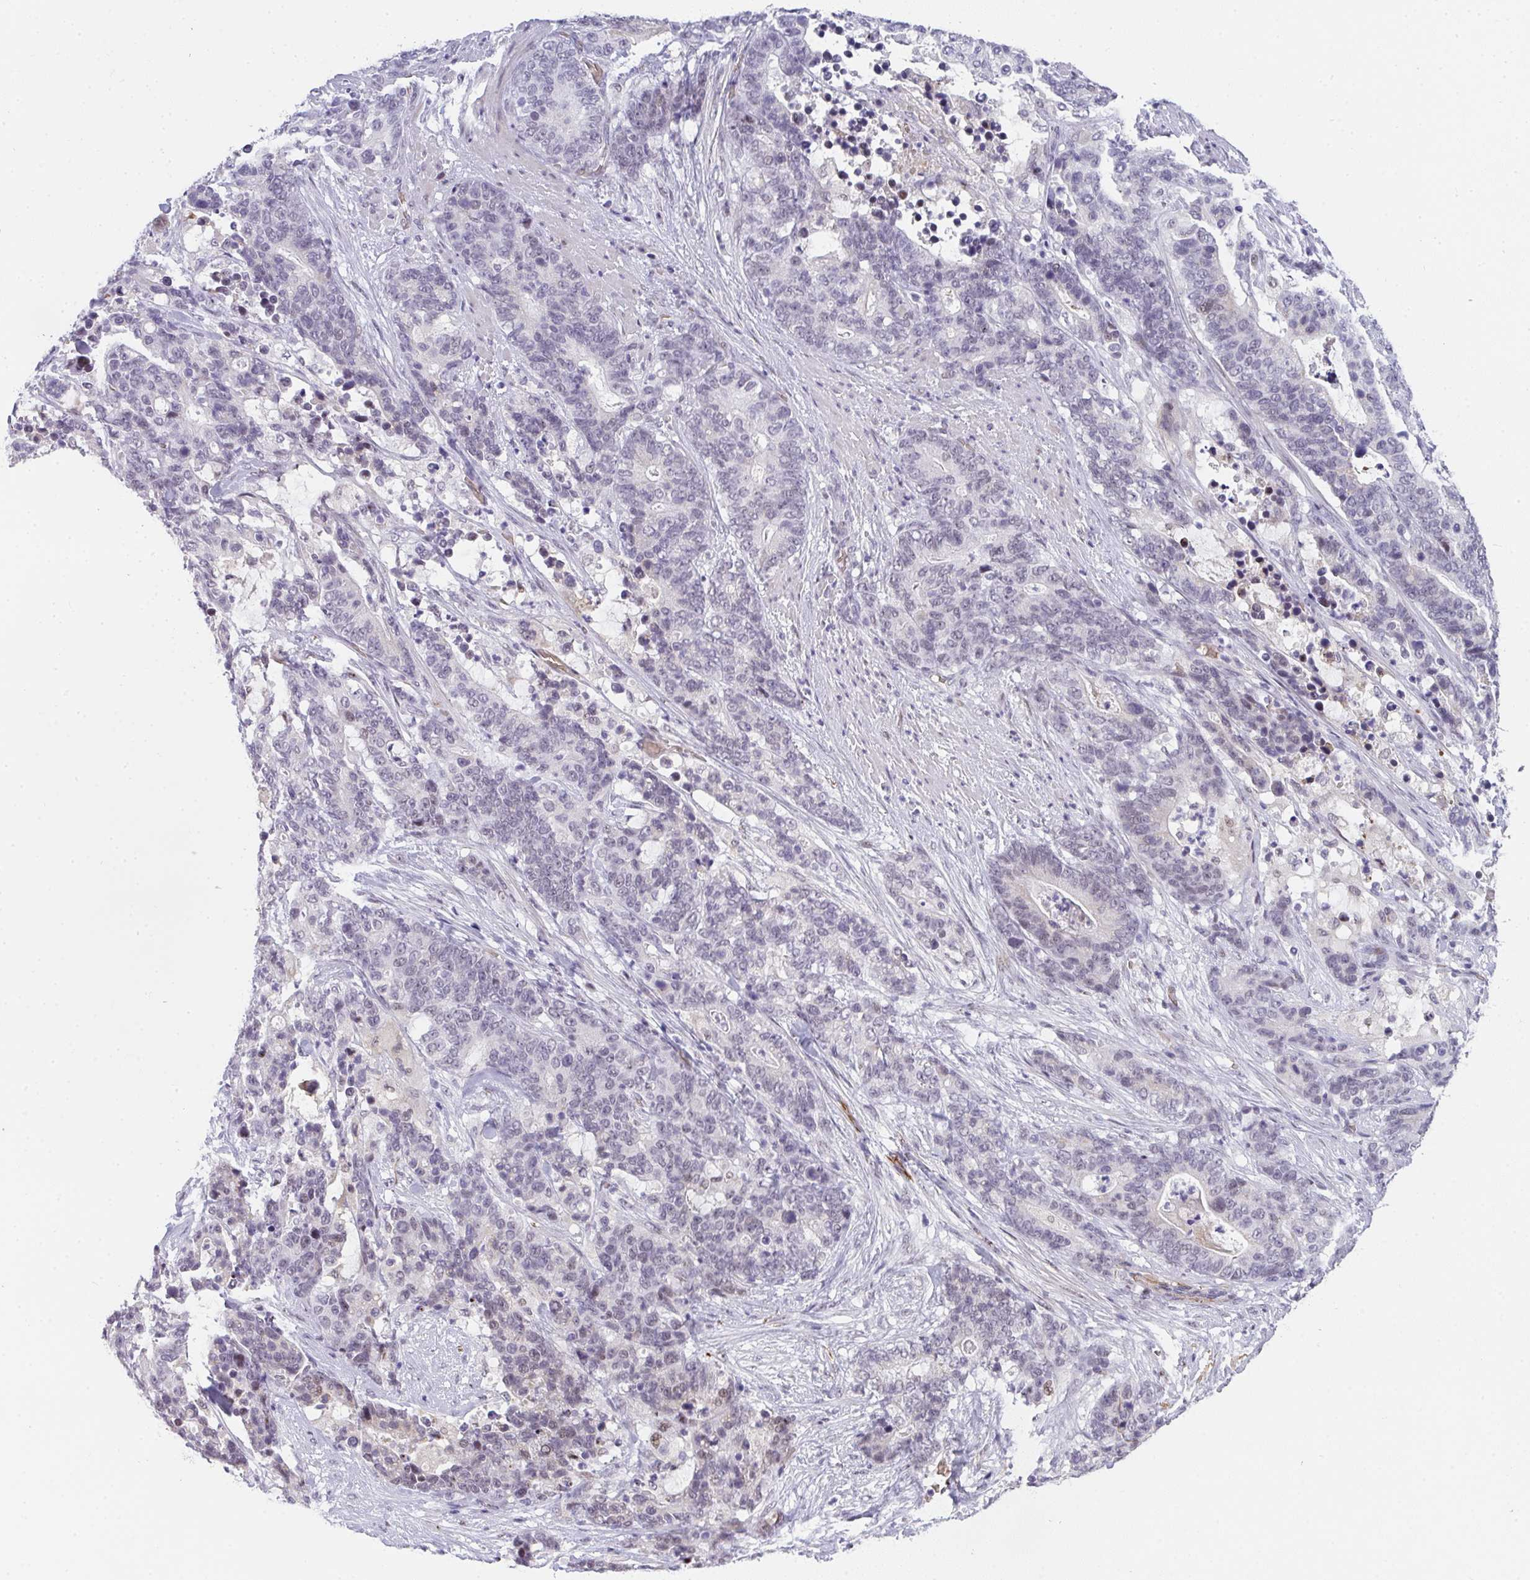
{"staining": {"intensity": "negative", "quantity": "none", "location": "none"}, "tissue": "stomach cancer", "cell_type": "Tumor cells", "image_type": "cancer", "snomed": [{"axis": "morphology", "description": "Normal tissue, NOS"}, {"axis": "morphology", "description": "Adenocarcinoma, NOS"}, {"axis": "topography", "description": "Stomach"}], "caption": "Protein analysis of adenocarcinoma (stomach) exhibits no significant positivity in tumor cells.", "gene": "TNMD", "patient": {"sex": "female", "age": 64}}